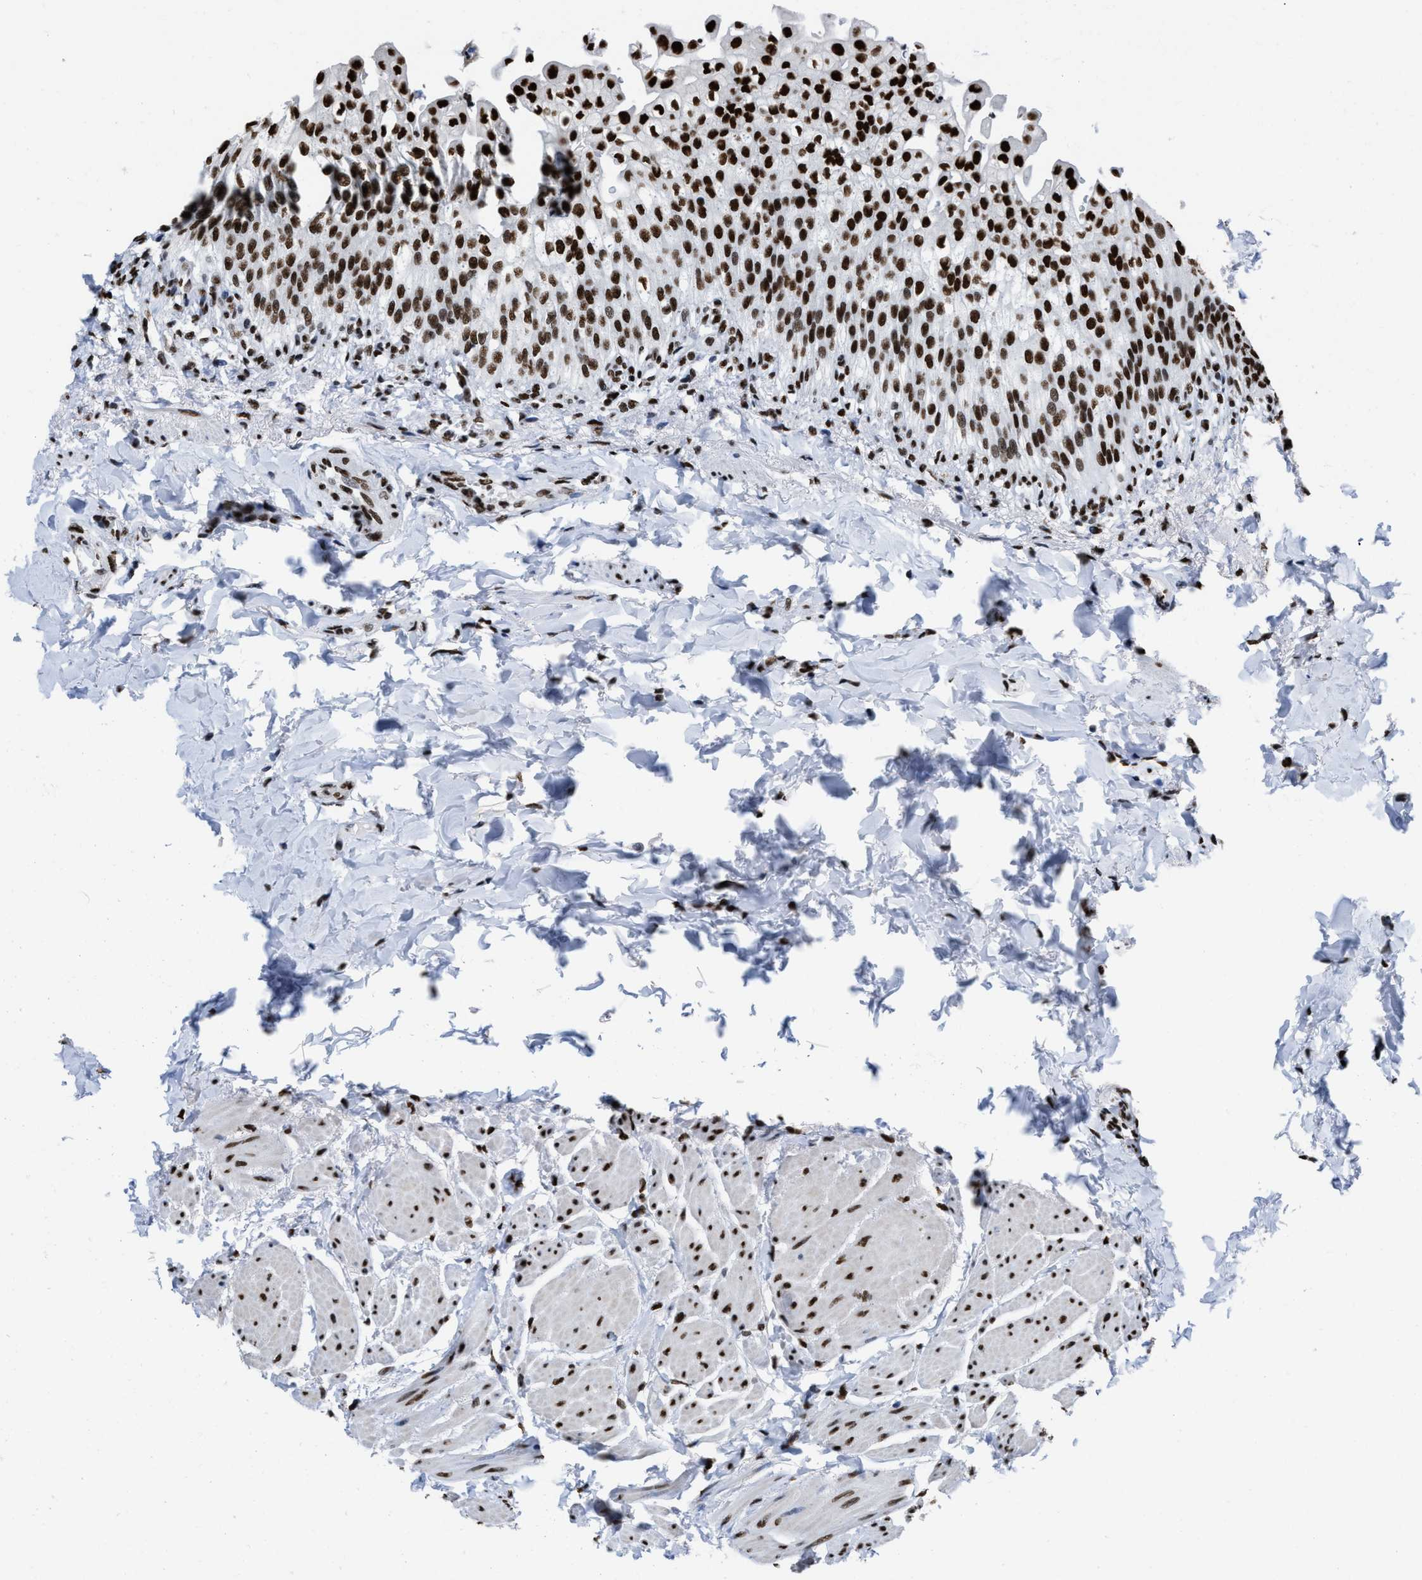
{"staining": {"intensity": "strong", "quantity": ">75%", "location": "nuclear"}, "tissue": "urinary bladder", "cell_type": "Urothelial cells", "image_type": "normal", "snomed": [{"axis": "morphology", "description": "Normal tissue, NOS"}, {"axis": "topography", "description": "Urinary bladder"}], "caption": "This photomicrograph demonstrates immunohistochemistry (IHC) staining of normal urinary bladder, with high strong nuclear staining in approximately >75% of urothelial cells.", "gene": "SMARCC2", "patient": {"sex": "female", "age": 60}}